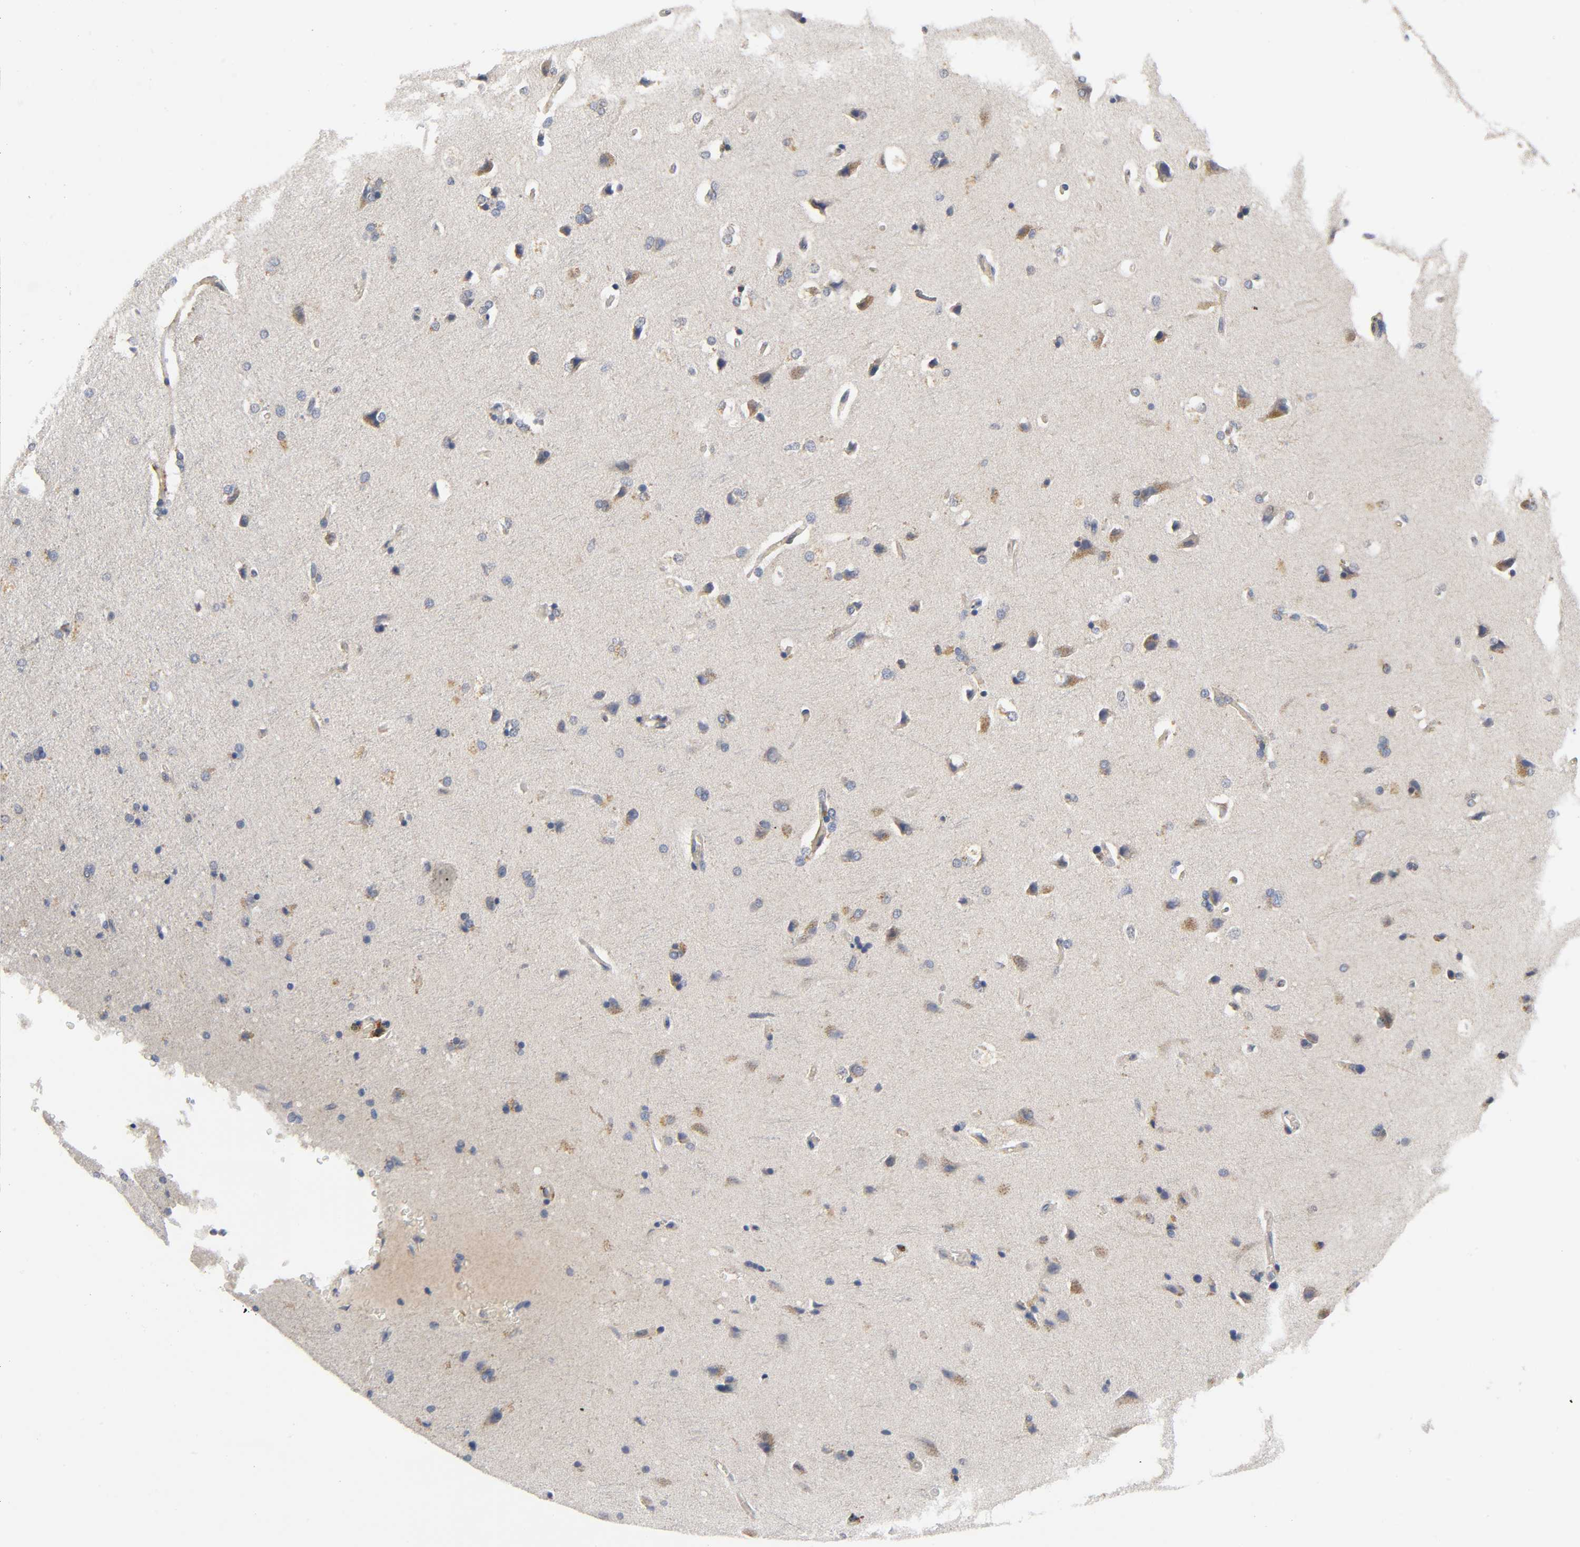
{"staining": {"intensity": "moderate", "quantity": "25%-75%", "location": "cytoplasmic/membranous"}, "tissue": "cerebral cortex", "cell_type": "Endothelial cells", "image_type": "normal", "snomed": [{"axis": "morphology", "description": "Normal tissue, NOS"}, {"axis": "topography", "description": "Cerebral cortex"}], "caption": "Brown immunohistochemical staining in normal cerebral cortex exhibits moderate cytoplasmic/membranous expression in about 25%-75% of endothelial cells. The protein is stained brown, and the nuclei are stained in blue (DAB IHC with brightfield microscopy, high magnification).", "gene": "HDAC6", "patient": {"sex": "male", "age": 62}}